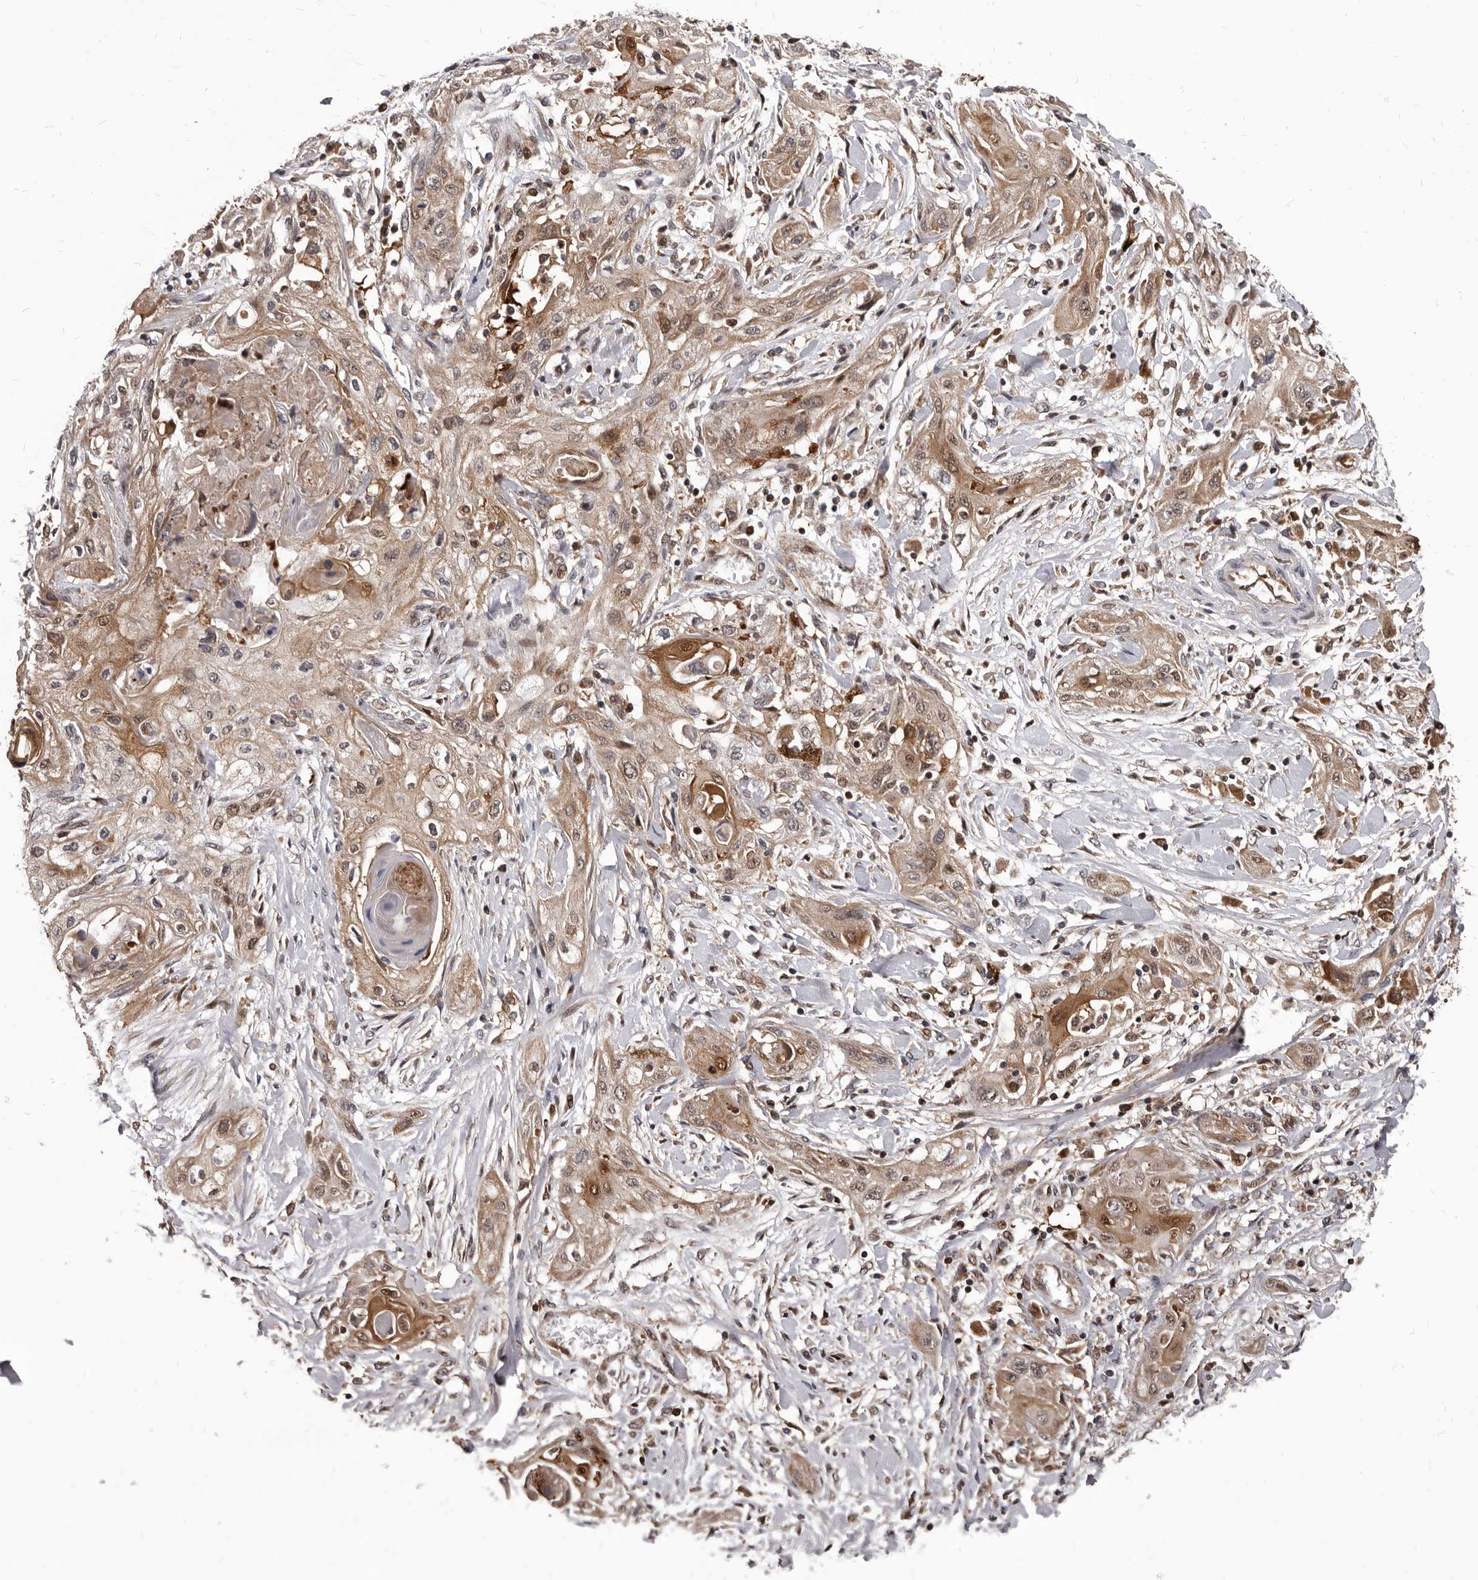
{"staining": {"intensity": "moderate", "quantity": ">75%", "location": "cytoplasmic/membranous,nuclear"}, "tissue": "lung cancer", "cell_type": "Tumor cells", "image_type": "cancer", "snomed": [{"axis": "morphology", "description": "Squamous cell carcinoma, NOS"}, {"axis": "topography", "description": "Lung"}], "caption": "Protein staining of lung cancer tissue shows moderate cytoplasmic/membranous and nuclear positivity in approximately >75% of tumor cells. Nuclei are stained in blue.", "gene": "MAP3K14", "patient": {"sex": "female", "age": 47}}